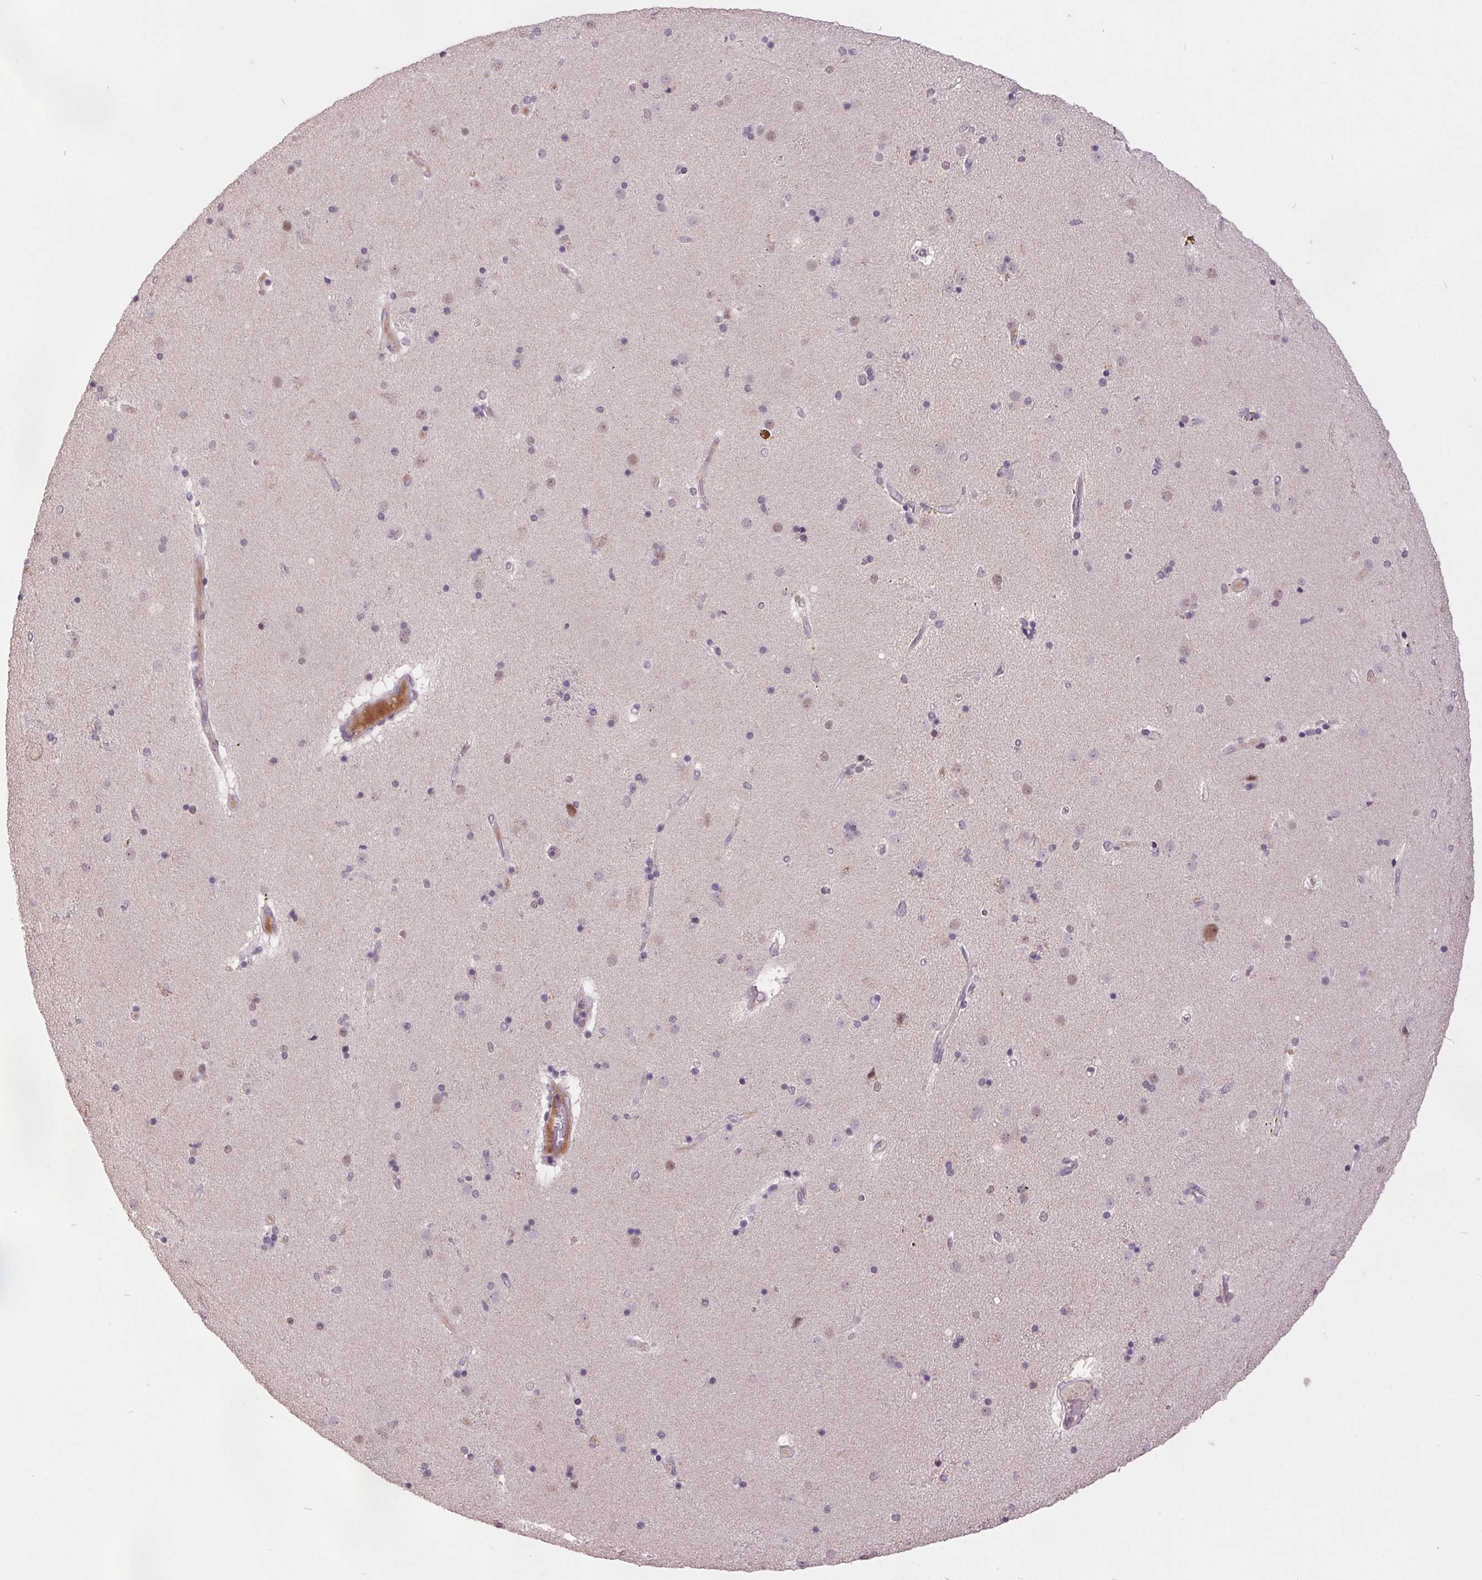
{"staining": {"intensity": "negative", "quantity": "none", "location": "none"}, "tissue": "caudate", "cell_type": "Glial cells", "image_type": "normal", "snomed": [{"axis": "morphology", "description": "Normal tissue, NOS"}, {"axis": "topography", "description": "Lateral ventricle wall"}], "caption": "A high-resolution histopathology image shows immunohistochemistry staining of benign caudate, which reveals no significant staining in glial cells.", "gene": "C2orf16", "patient": {"sex": "female", "age": 71}}